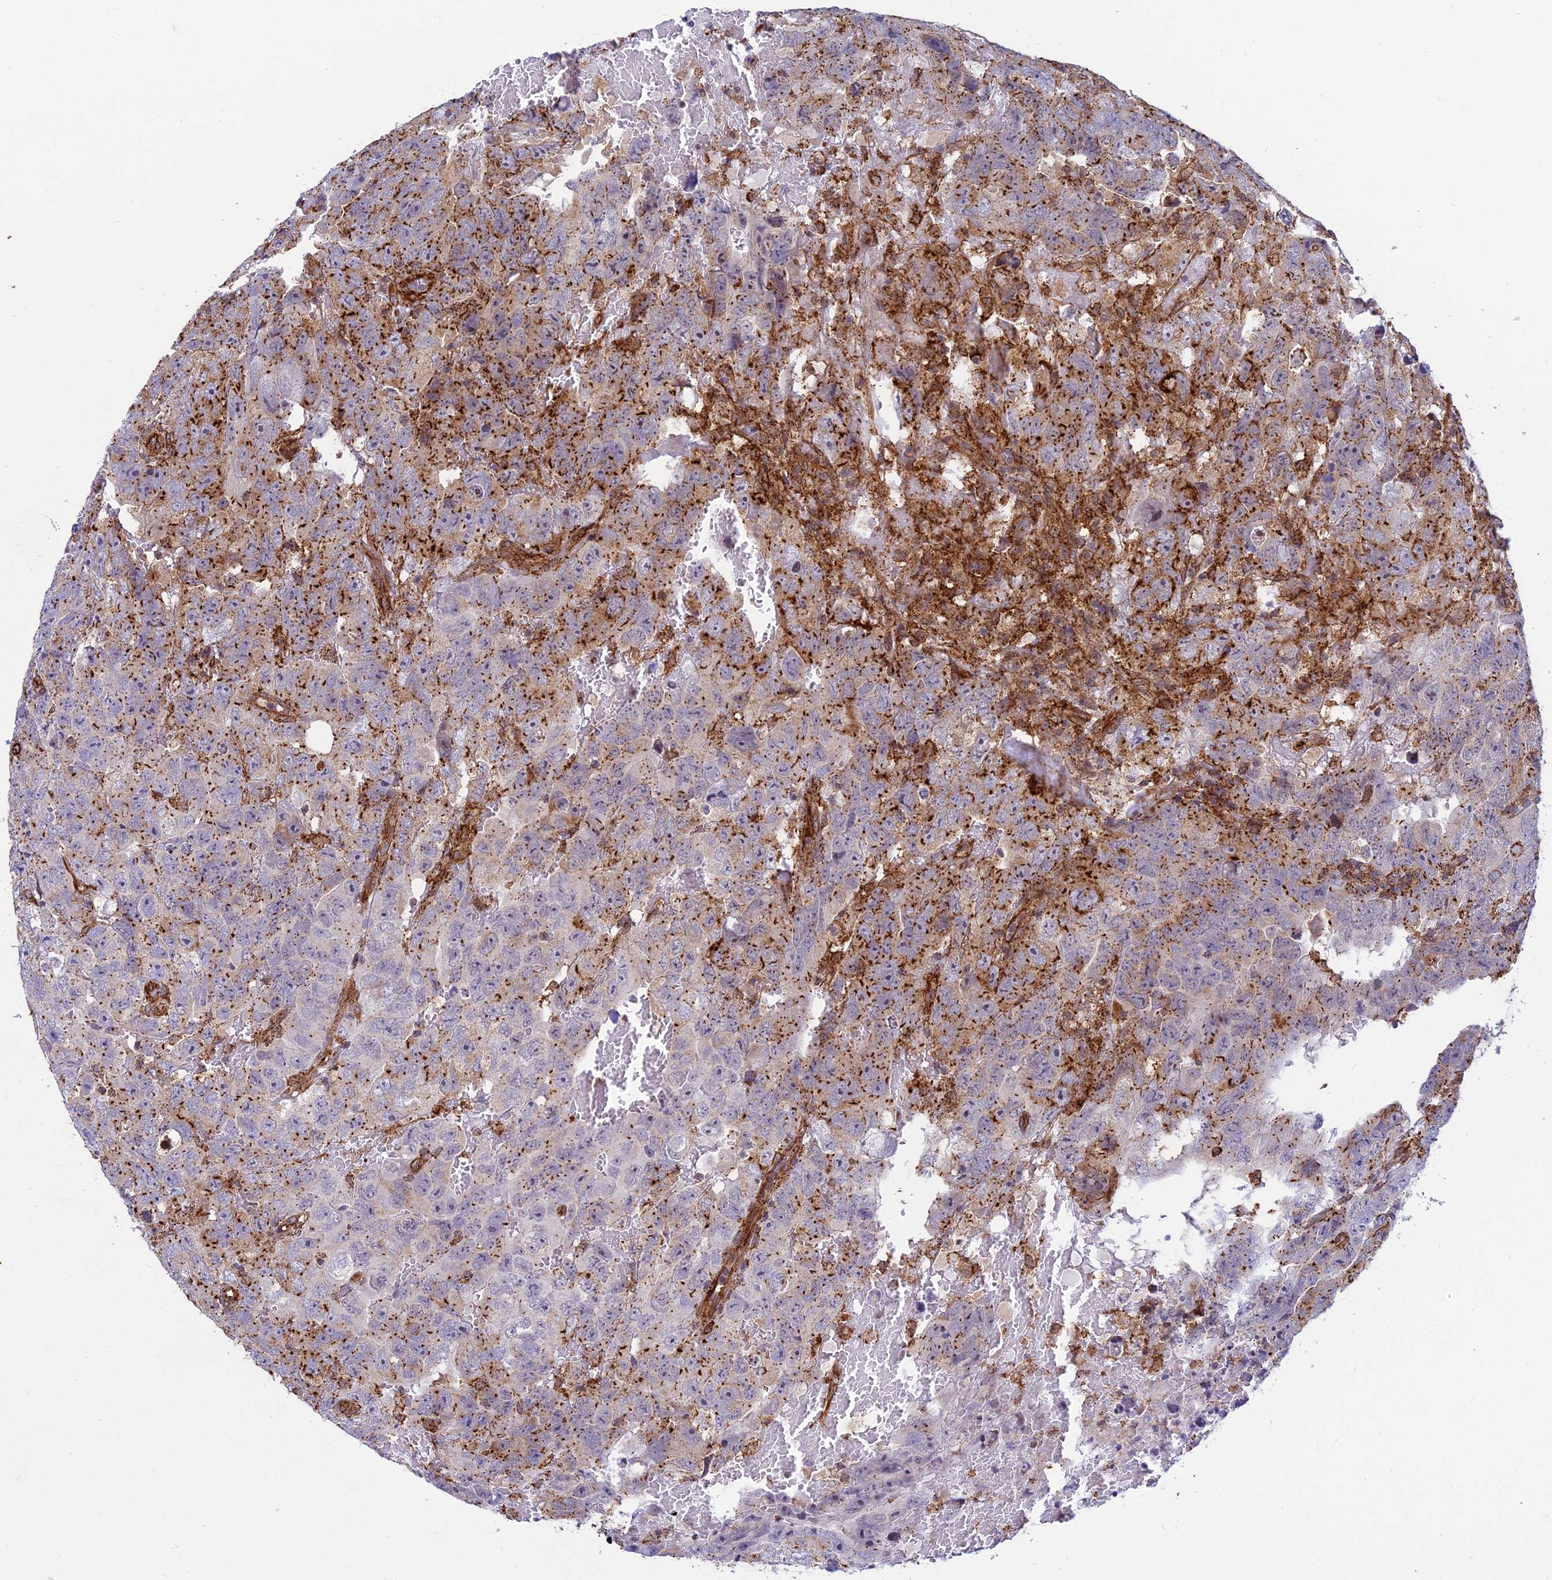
{"staining": {"intensity": "moderate", "quantity": ">75%", "location": "cytoplasmic/membranous"}, "tissue": "testis cancer", "cell_type": "Tumor cells", "image_type": "cancer", "snomed": [{"axis": "morphology", "description": "Carcinoma, Embryonal, NOS"}, {"axis": "topography", "description": "Testis"}], "caption": "The immunohistochemical stain shows moderate cytoplasmic/membranous staining in tumor cells of embryonal carcinoma (testis) tissue.", "gene": "SAPCD2", "patient": {"sex": "male", "age": 45}}